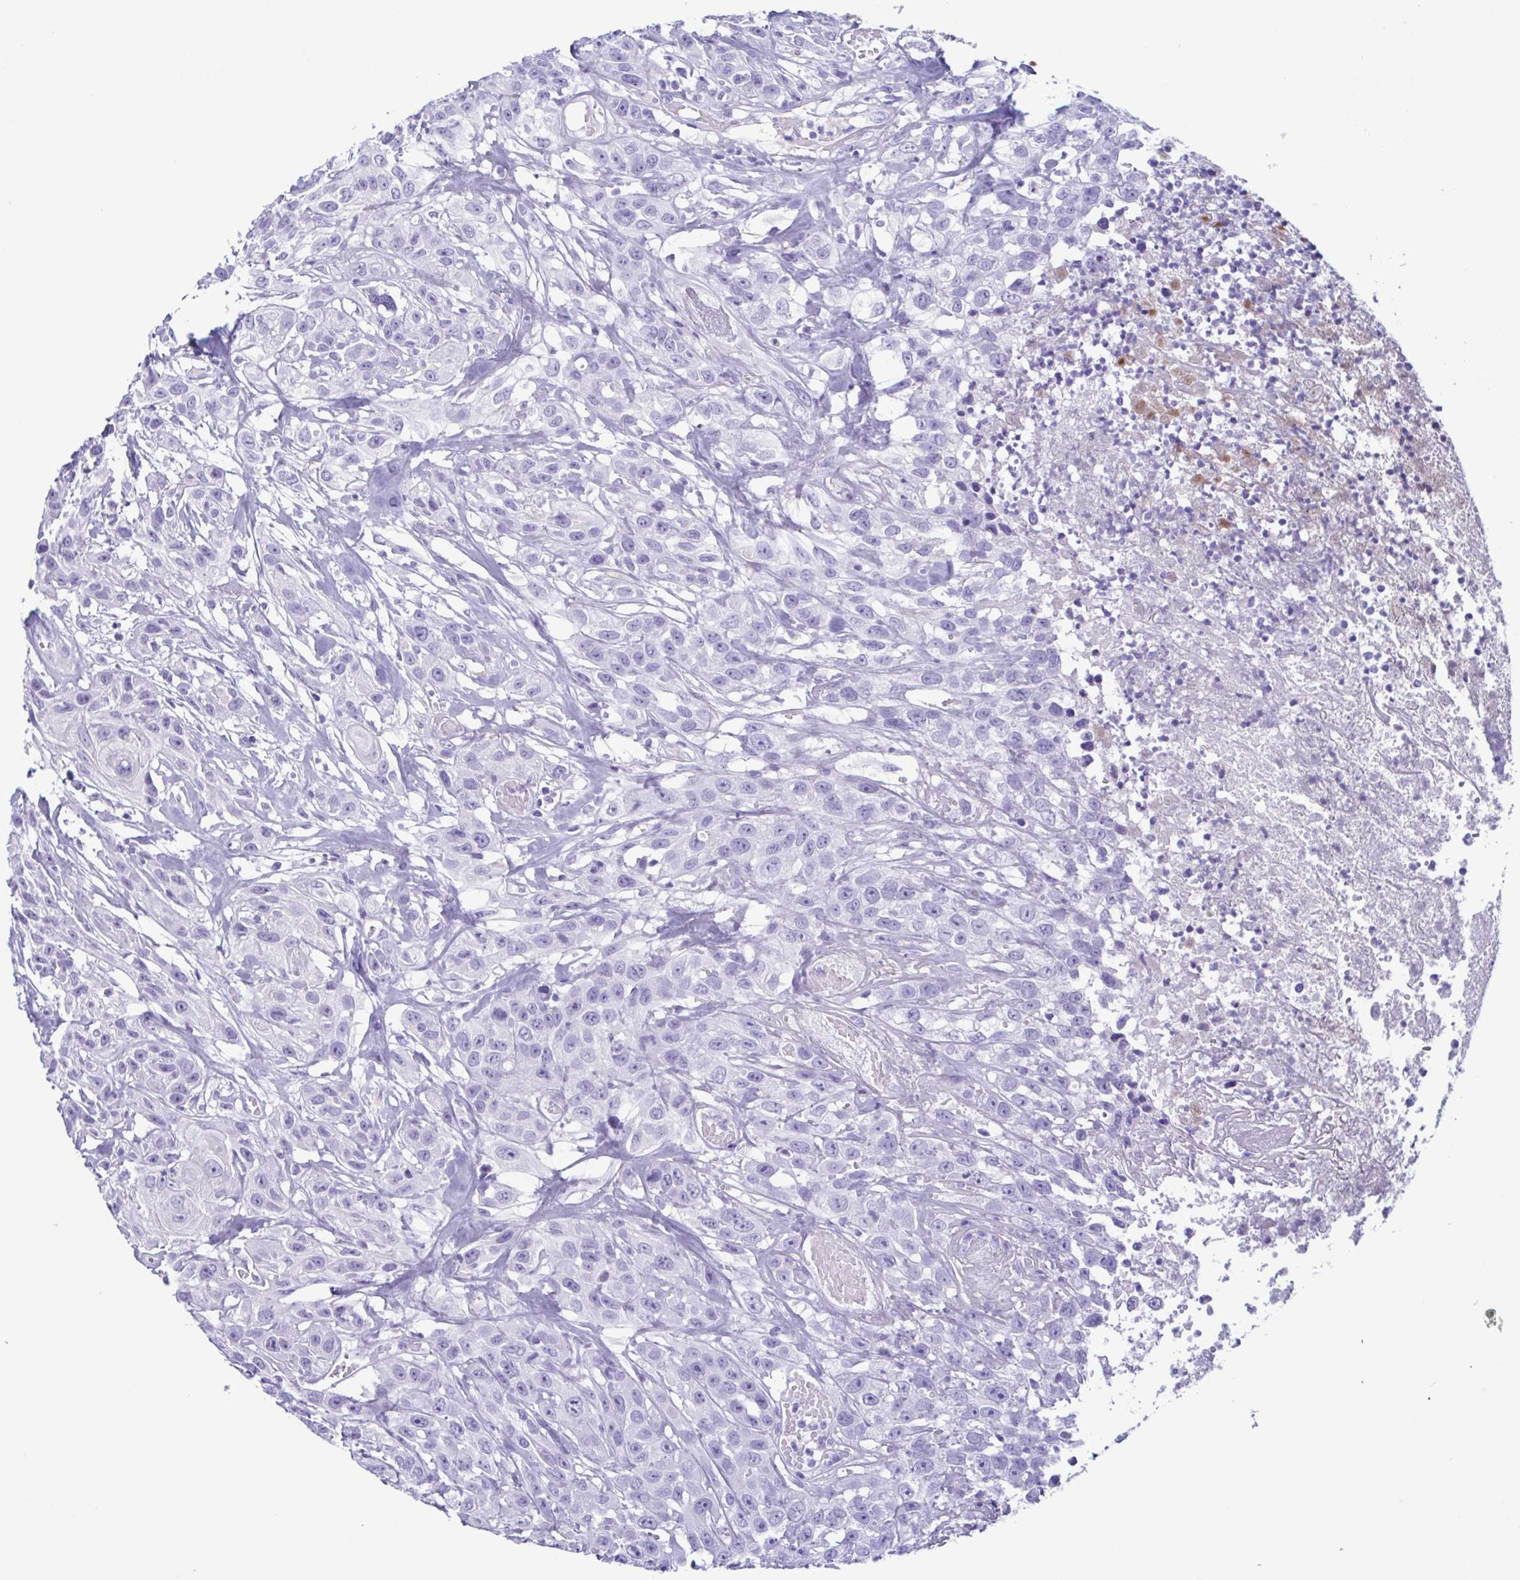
{"staining": {"intensity": "negative", "quantity": "none", "location": "none"}, "tissue": "head and neck cancer", "cell_type": "Tumor cells", "image_type": "cancer", "snomed": [{"axis": "morphology", "description": "Squamous cell carcinoma, NOS"}, {"axis": "topography", "description": "Head-Neck"}], "caption": "An immunohistochemistry photomicrograph of head and neck cancer is shown. There is no staining in tumor cells of head and neck cancer.", "gene": "LTF", "patient": {"sex": "male", "age": 57}}